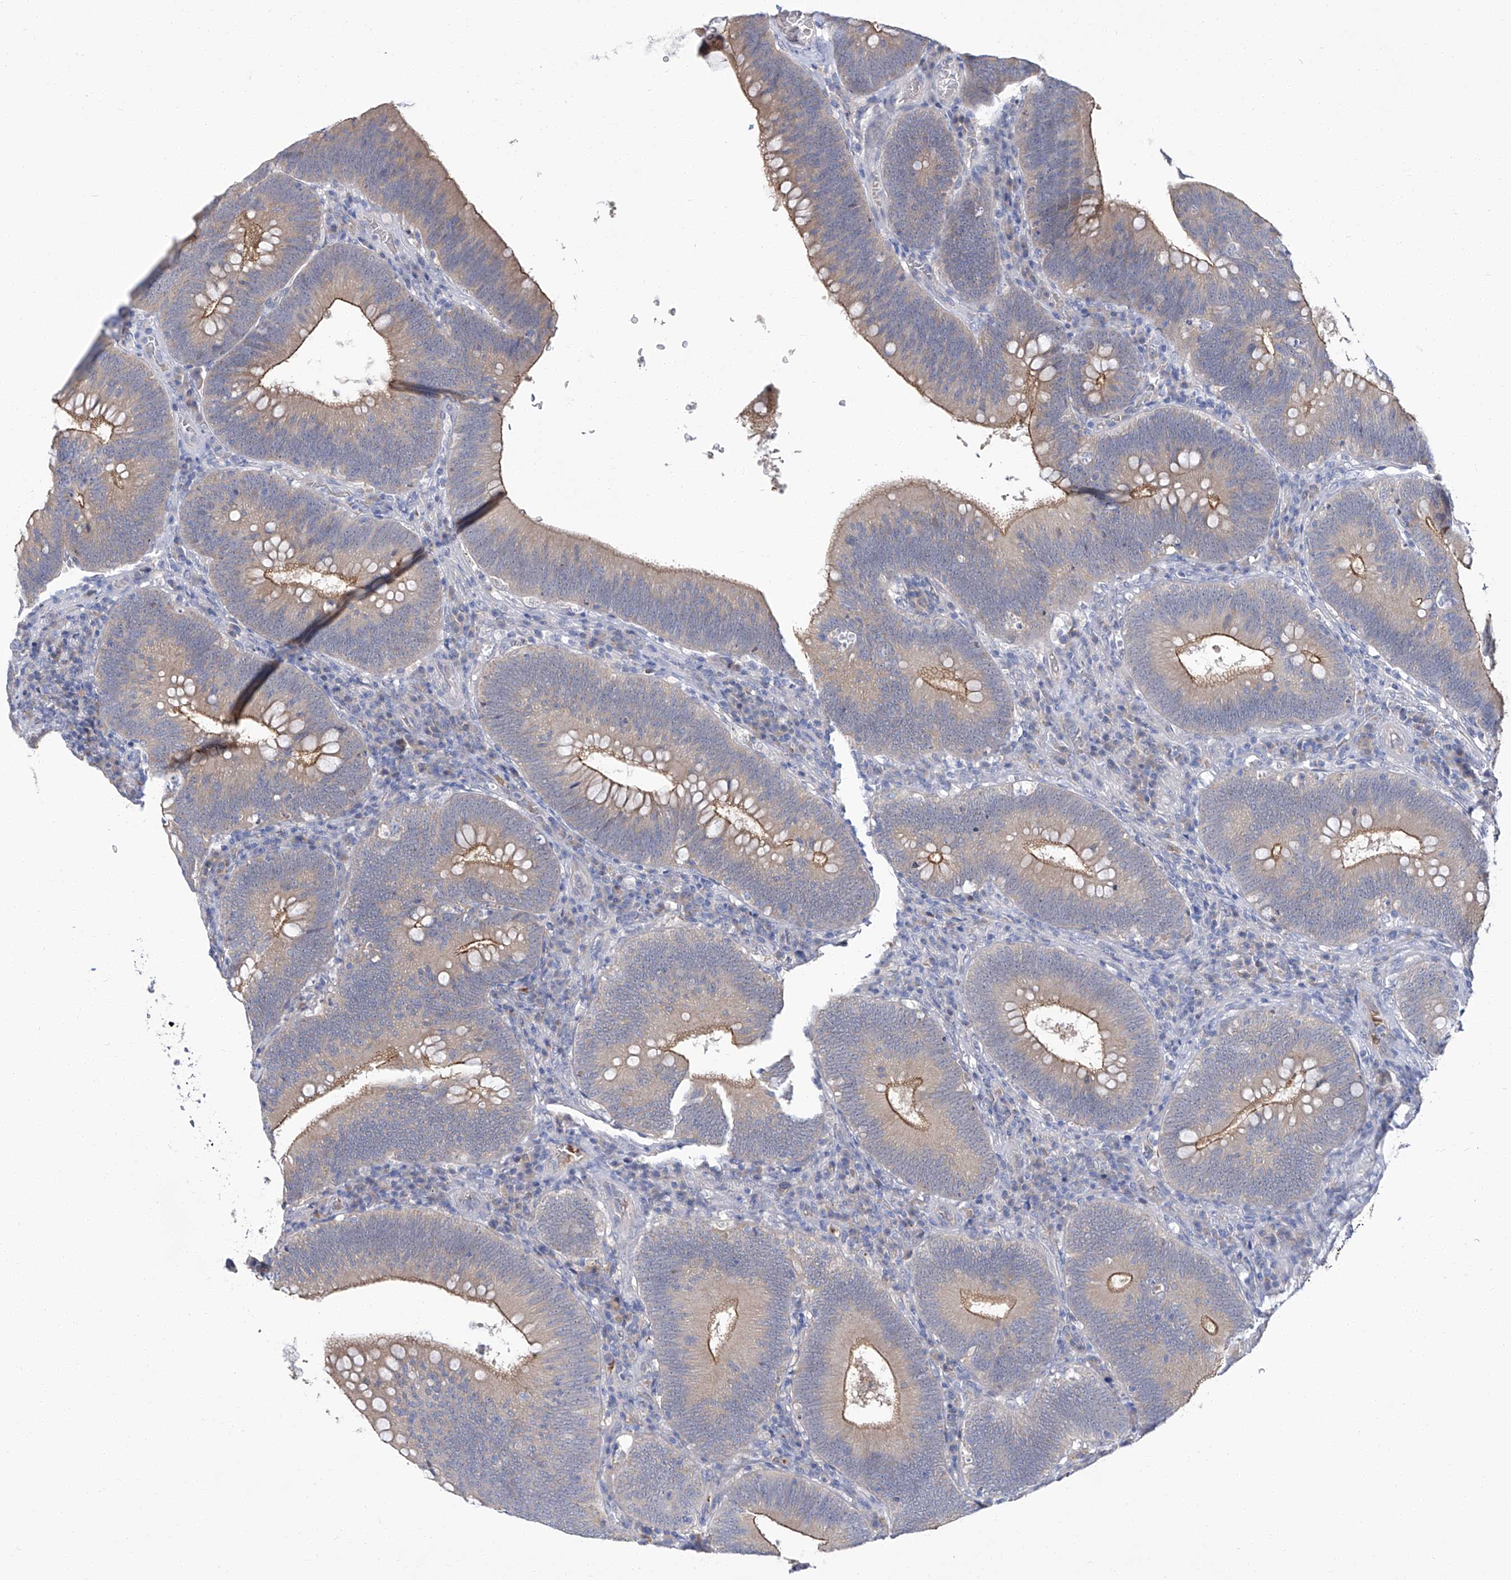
{"staining": {"intensity": "moderate", "quantity": "25%-75%", "location": "cytoplasmic/membranous"}, "tissue": "colorectal cancer", "cell_type": "Tumor cells", "image_type": "cancer", "snomed": [{"axis": "morphology", "description": "Normal tissue, NOS"}, {"axis": "topography", "description": "Colon"}], "caption": "This is a micrograph of immunohistochemistry (IHC) staining of colorectal cancer, which shows moderate staining in the cytoplasmic/membranous of tumor cells.", "gene": "PARD3", "patient": {"sex": "female", "age": 82}}